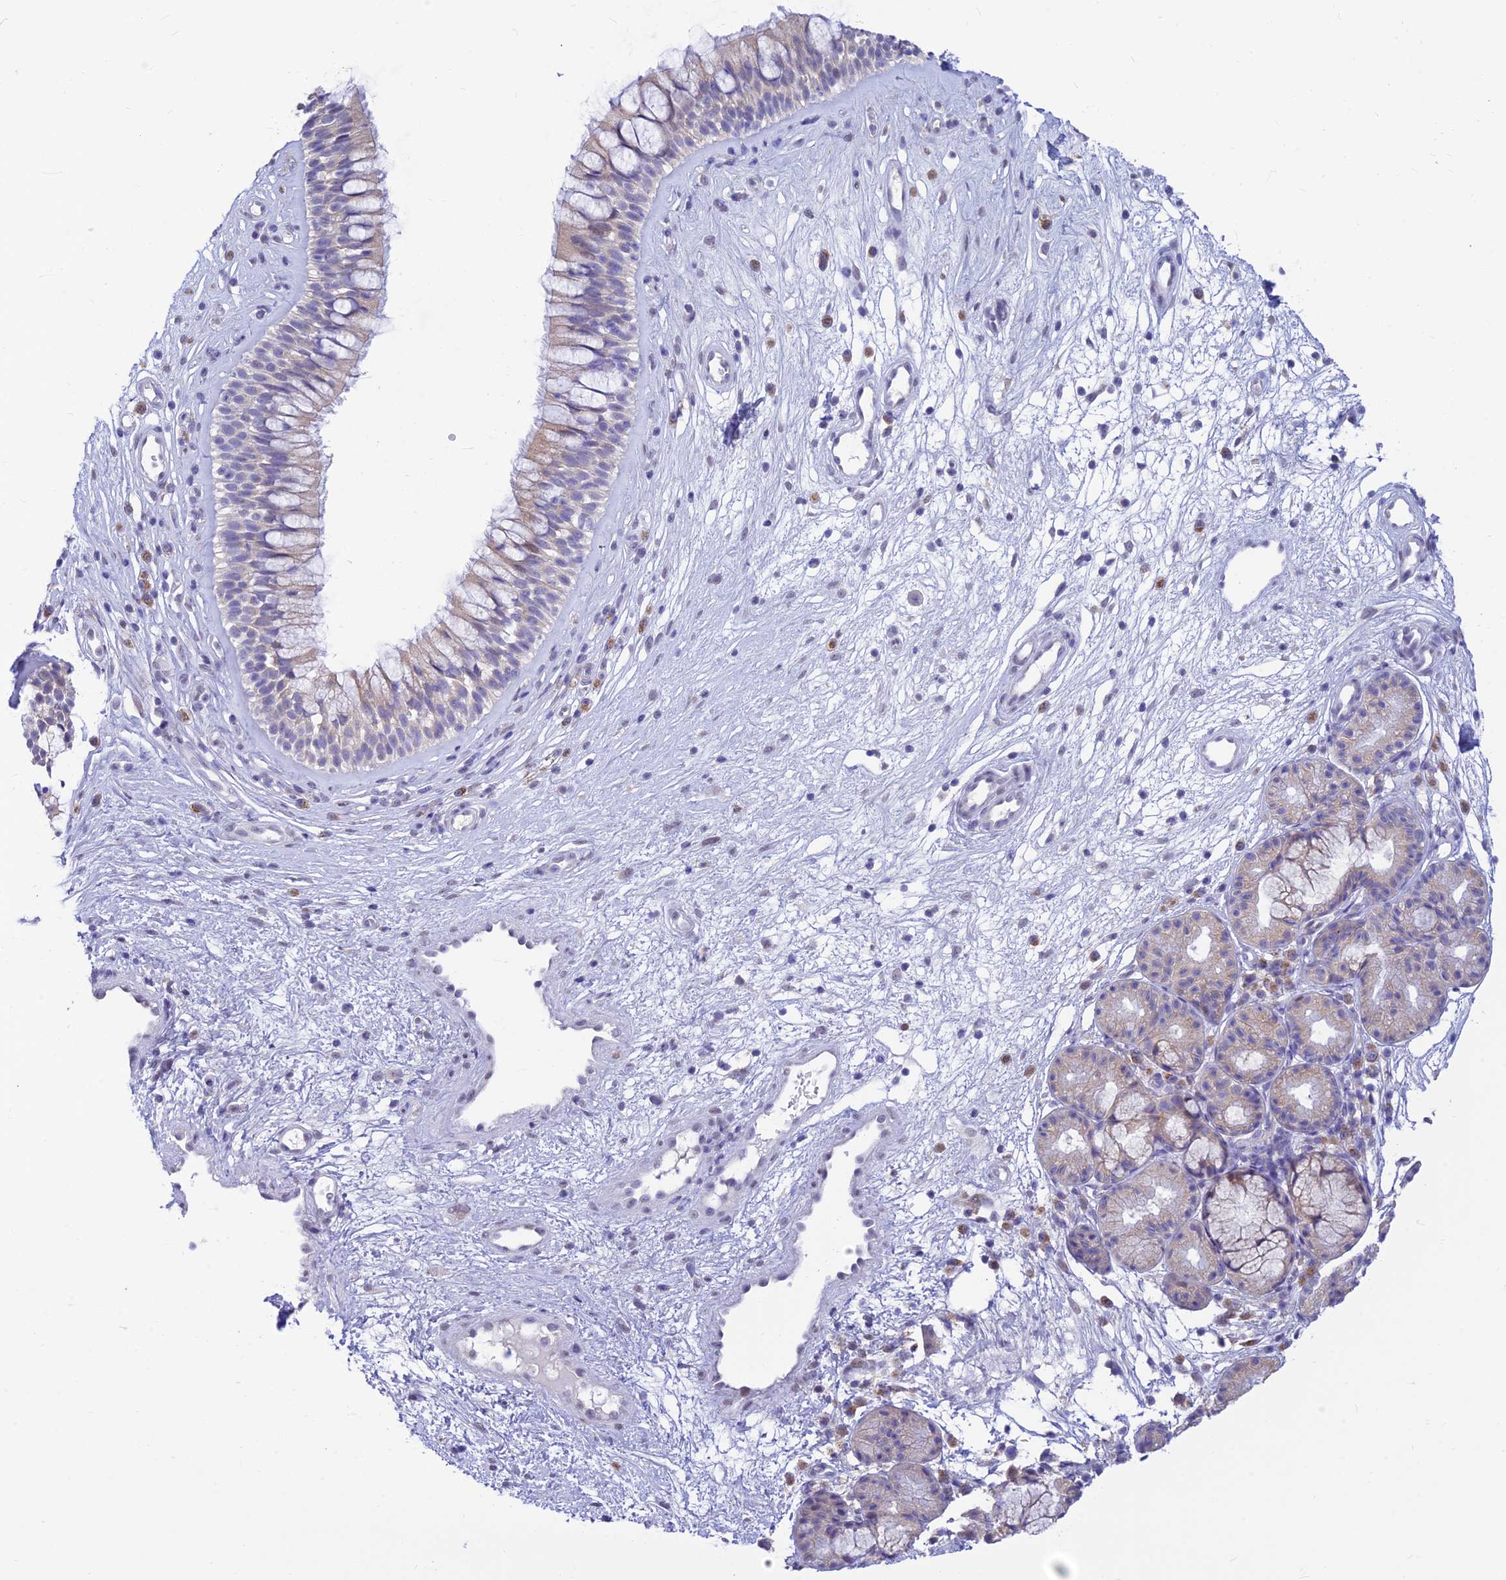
{"staining": {"intensity": "weak", "quantity": "25%-75%", "location": "cytoplasmic/membranous"}, "tissue": "nasopharynx", "cell_type": "Respiratory epithelial cells", "image_type": "normal", "snomed": [{"axis": "morphology", "description": "Normal tissue, NOS"}, {"axis": "topography", "description": "Nasopharynx"}], "caption": "Weak cytoplasmic/membranous expression is present in approximately 25%-75% of respiratory epithelial cells in unremarkable nasopharynx.", "gene": "INKA1", "patient": {"sex": "male", "age": 32}}